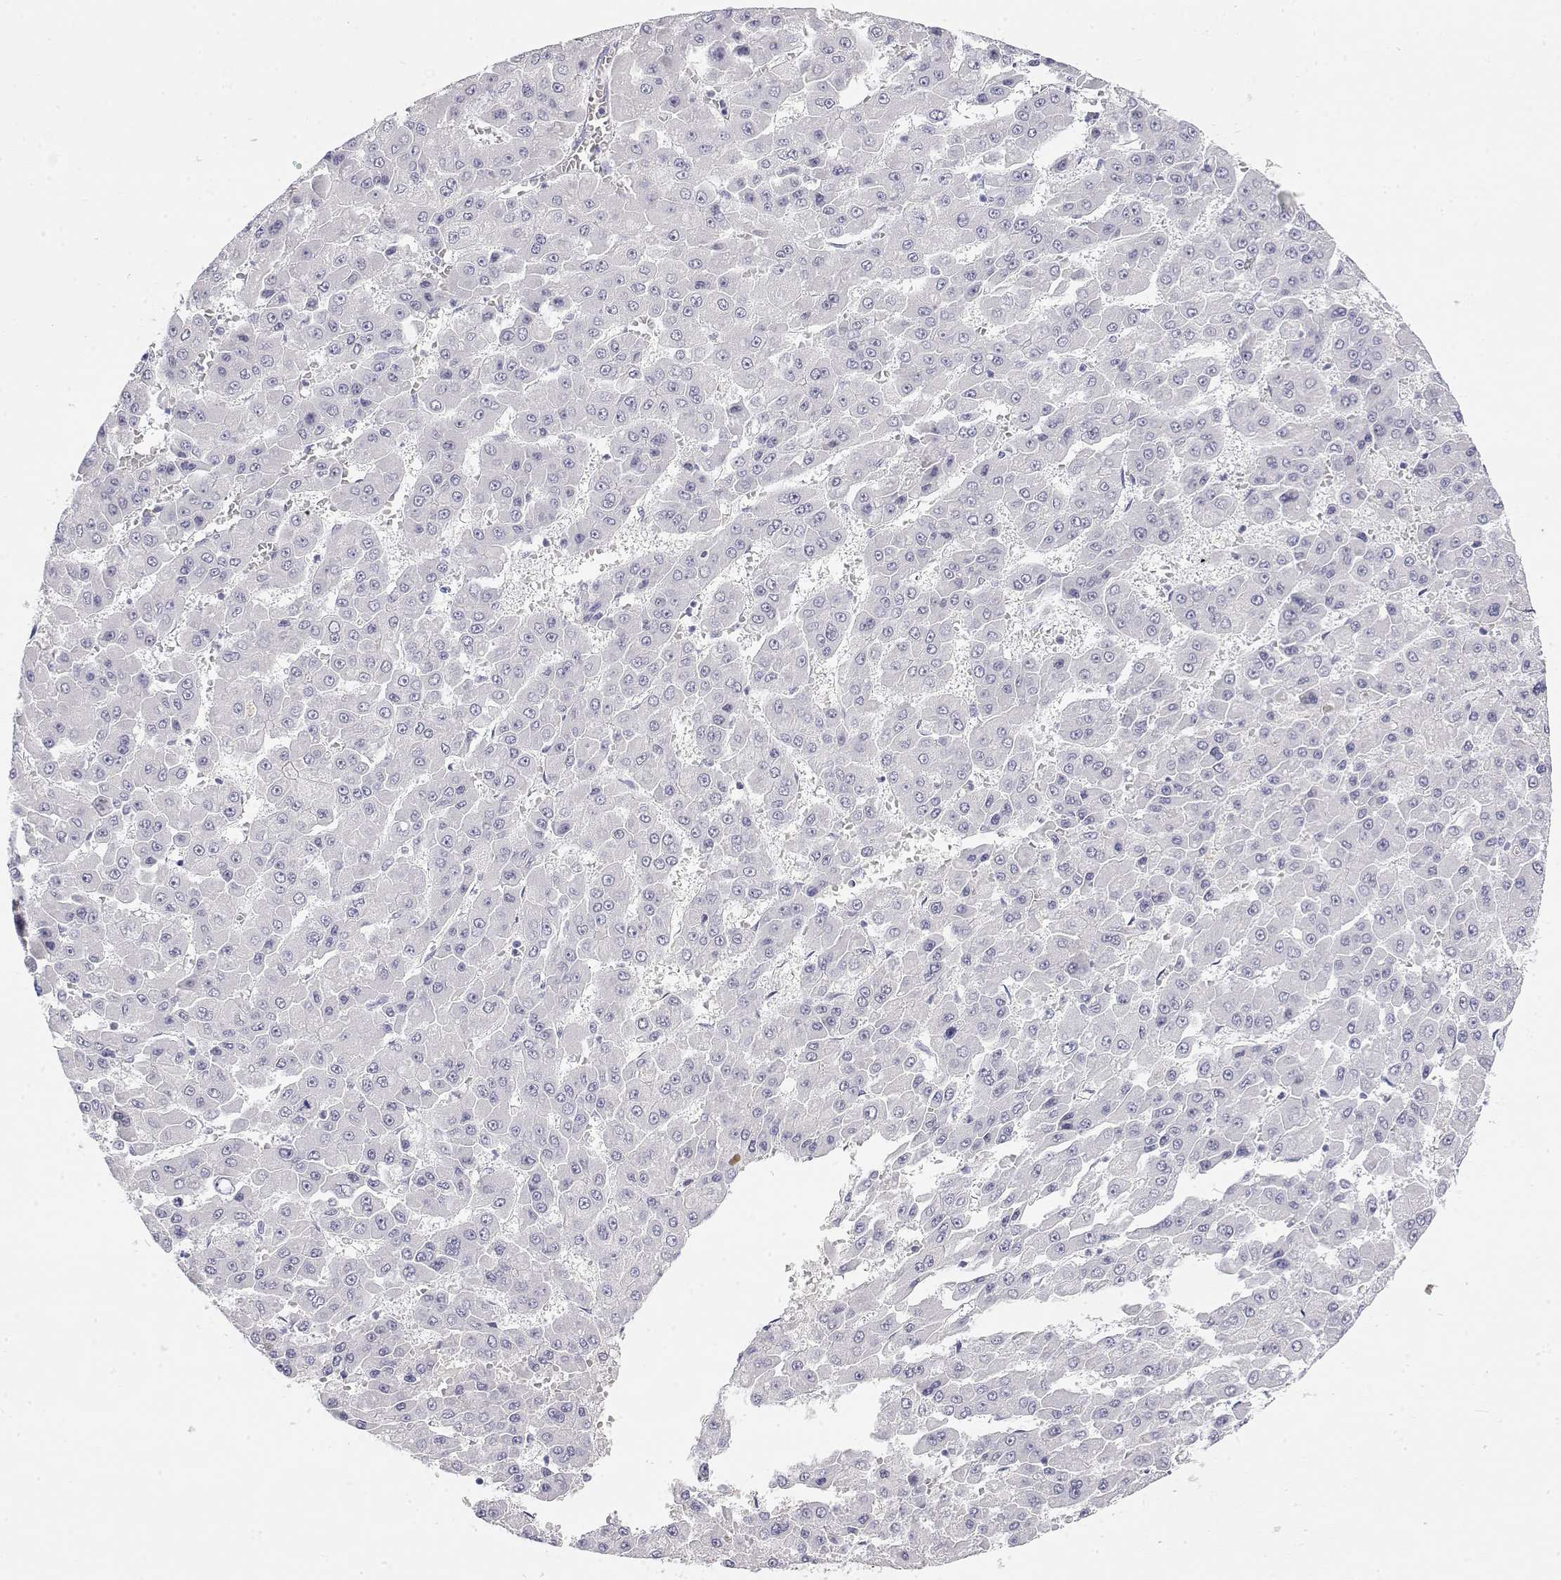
{"staining": {"intensity": "negative", "quantity": "none", "location": "none"}, "tissue": "liver cancer", "cell_type": "Tumor cells", "image_type": "cancer", "snomed": [{"axis": "morphology", "description": "Carcinoma, Hepatocellular, NOS"}, {"axis": "topography", "description": "Liver"}], "caption": "Hepatocellular carcinoma (liver) was stained to show a protein in brown. There is no significant expression in tumor cells.", "gene": "MISP", "patient": {"sex": "male", "age": 78}}